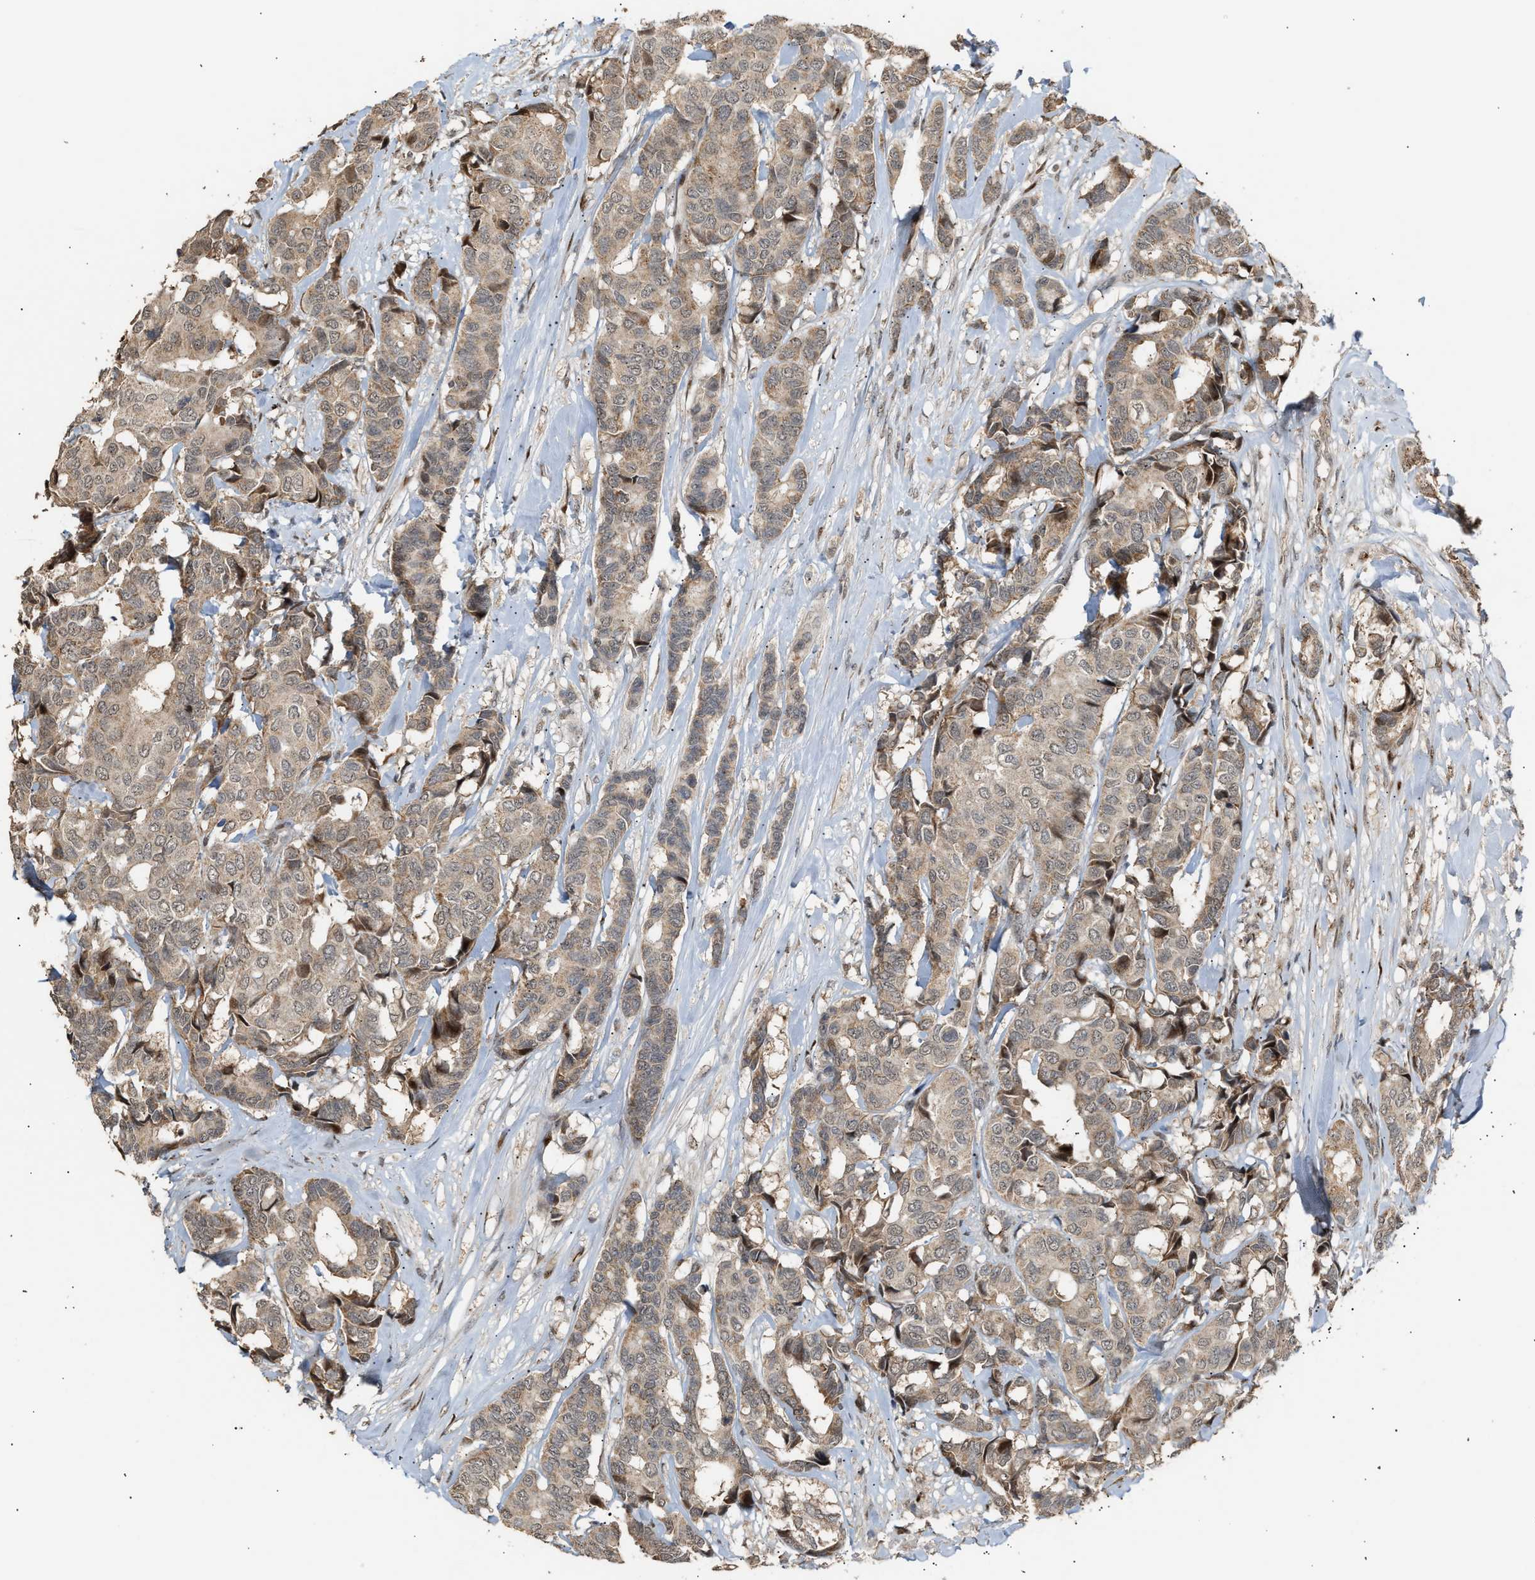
{"staining": {"intensity": "weak", "quantity": ">75%", "location": "cytoplasmic/membranous"}, "tissue": "breast cancer", "cell_type": "Tumor cells", "image_type": "cancer", "snomed": [{"axis": "morphology", "description": "Duct carcinoma"}, {"axis": "topography", "description": "Breast"}], "caption": "Immunohistochemistry of breast cancer (intraductal carcinoma) demonstrates low levels of weak cytoplasmic/membranous positivity in about >75% of tumor cells.", "gene": "ZFAND5", "patient": {"sex": "female", "age": 87}}